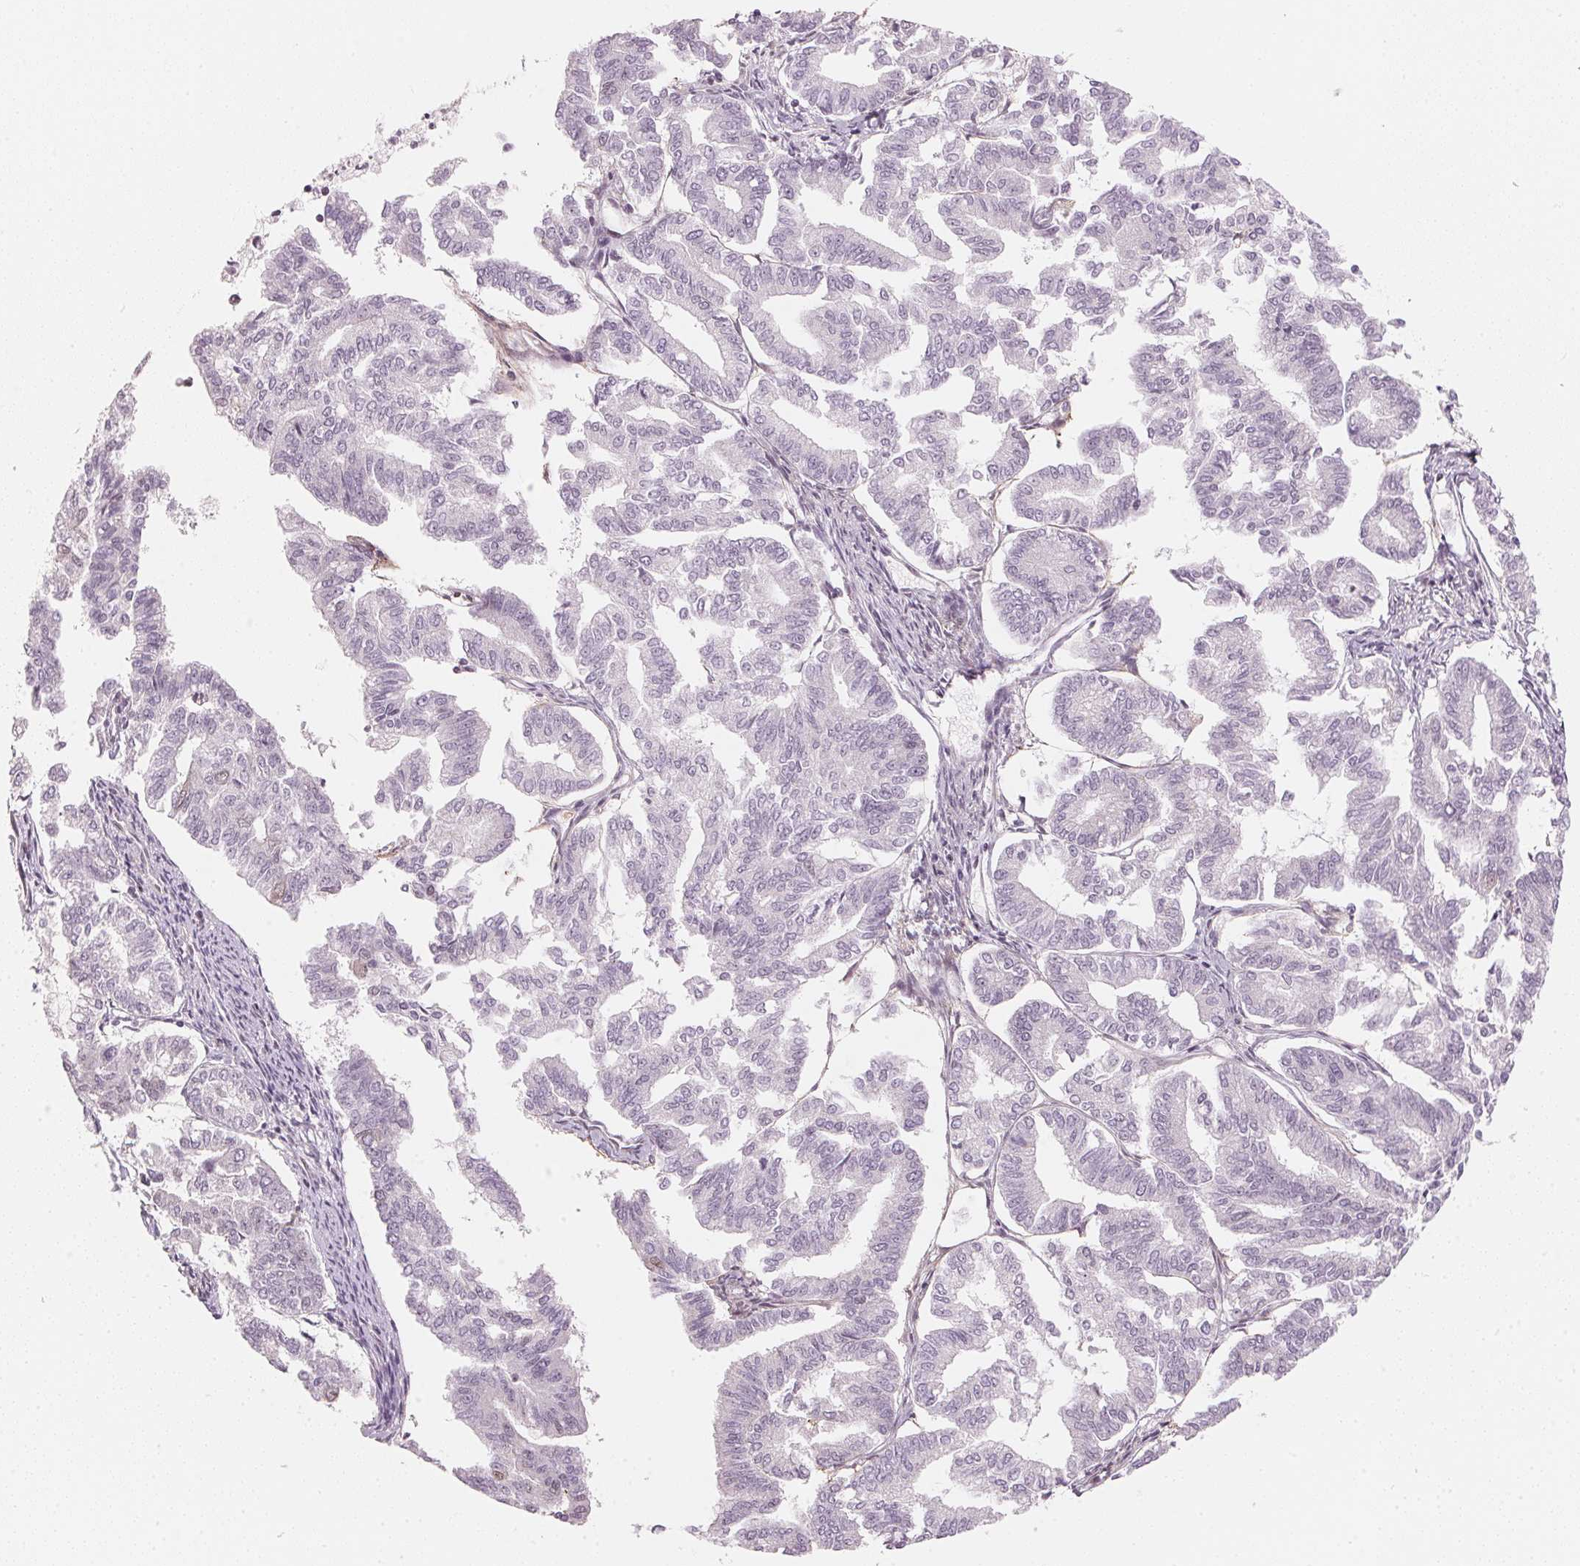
{"staining": {"intensity": "negative", "quantity": "none", "location": "none"}, "tissue": "endometrial cancer", "cell_type": "Tumor cells", "image_type": "cancer", "snomed": [{"axis": "morphology", "description": "Adenocarcinoma, NOS"}, {"axis": "topography", "description": "Endometrium"}], "caption": "Human endometrial cancer (adenocarcinoma) stained for a protein using immunohistochemistry (IHC) displays no positivity in tumor cells.", "gene": "KAT6A", "patient": {"sex": "female", "age": 79}}